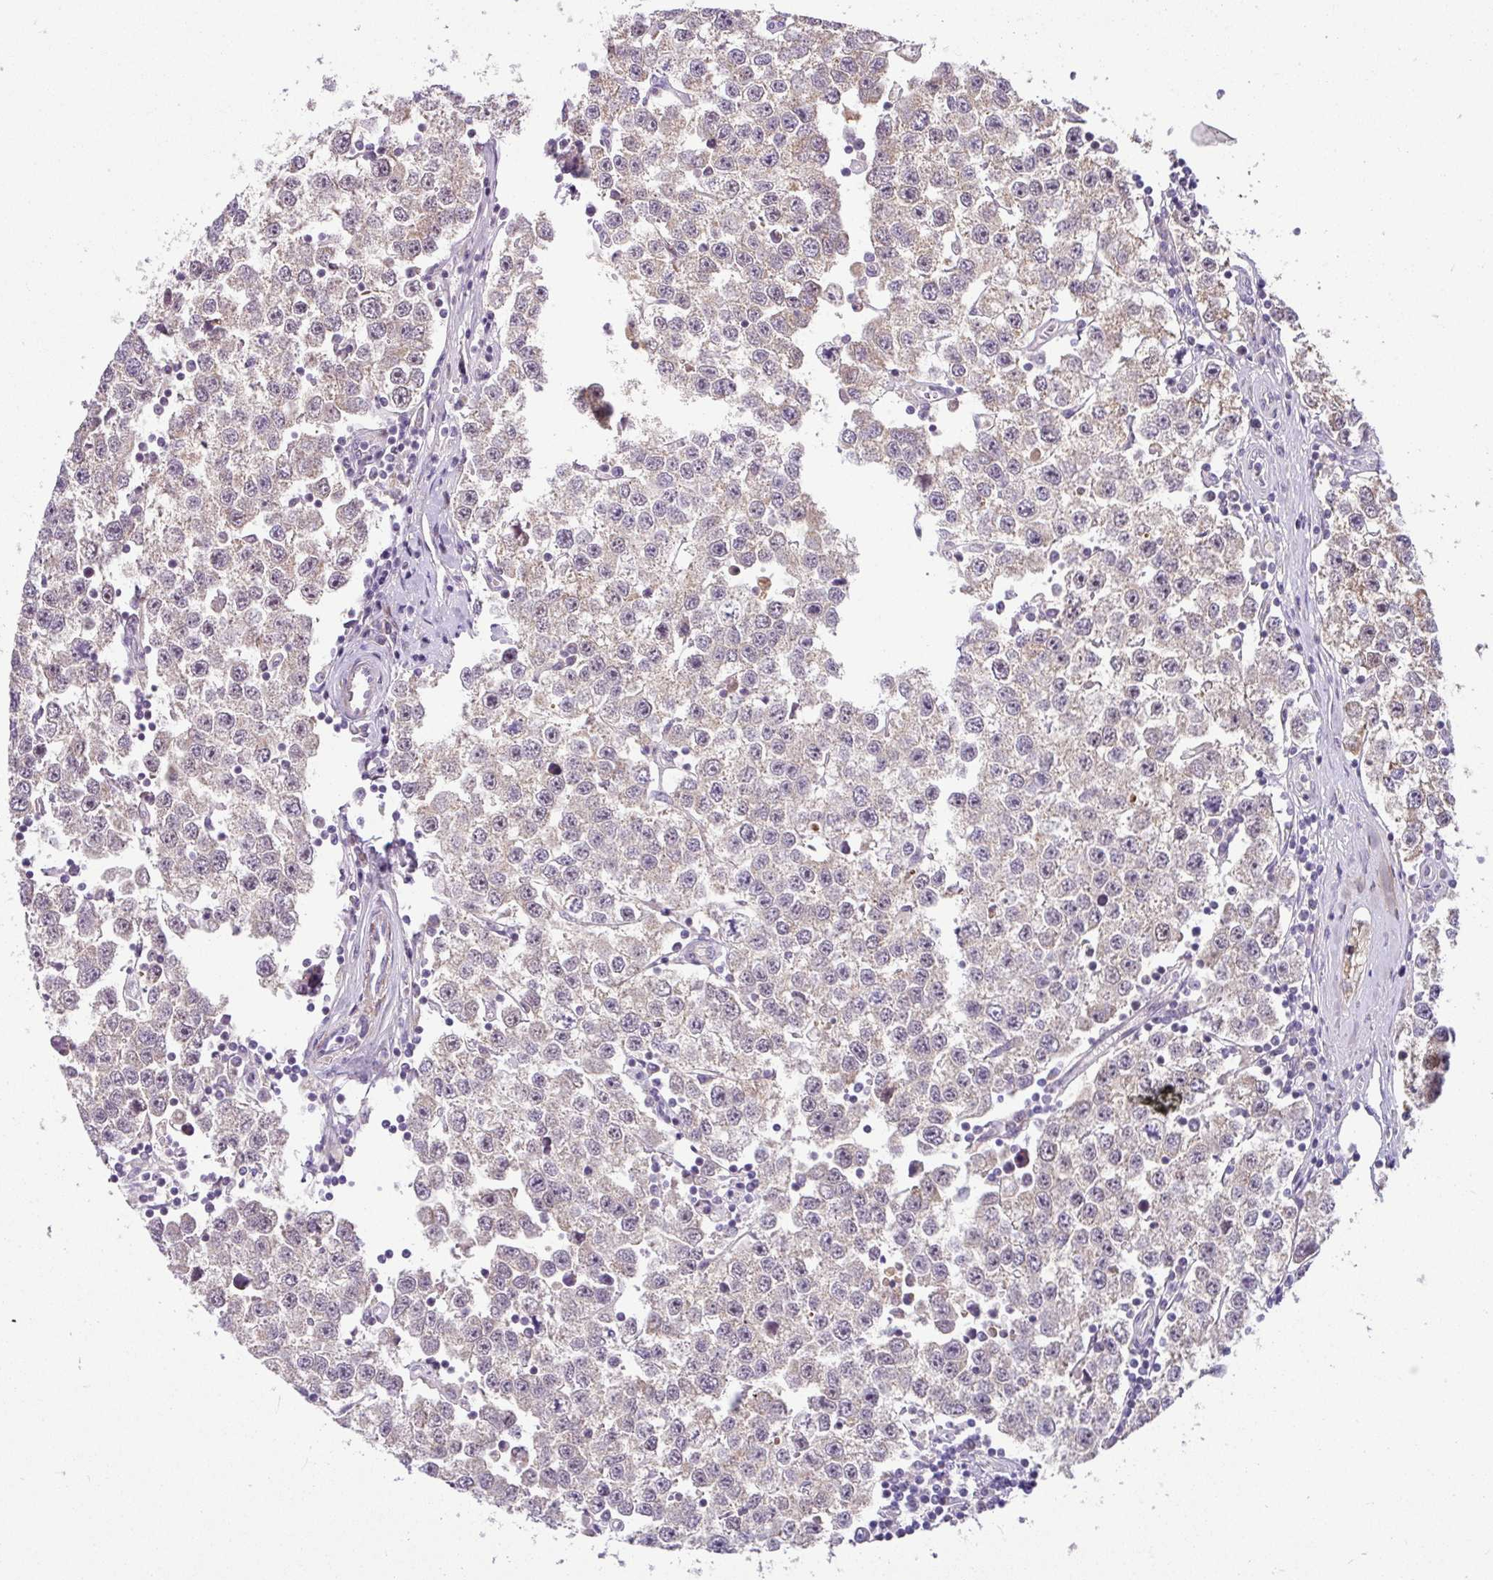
{"staining": {"intensity": "weak", "quantity": "<25%", "location": "cytoplasmic/membranous"}, "tissue": "testis cancer", "cell_type": "Tumor cells", "image_type": "cancer", "snomed": [{"axis": "morphology", "description": "Seminoma, NOS"}, {"axis": "topography", "description": "Testis"}], "caption": "Histopathology image shows no protein expression in tumor cells of seminoma (testis) tissue.", "gene": "SARS2", "patient": {"sex": "male", "age": 34}}